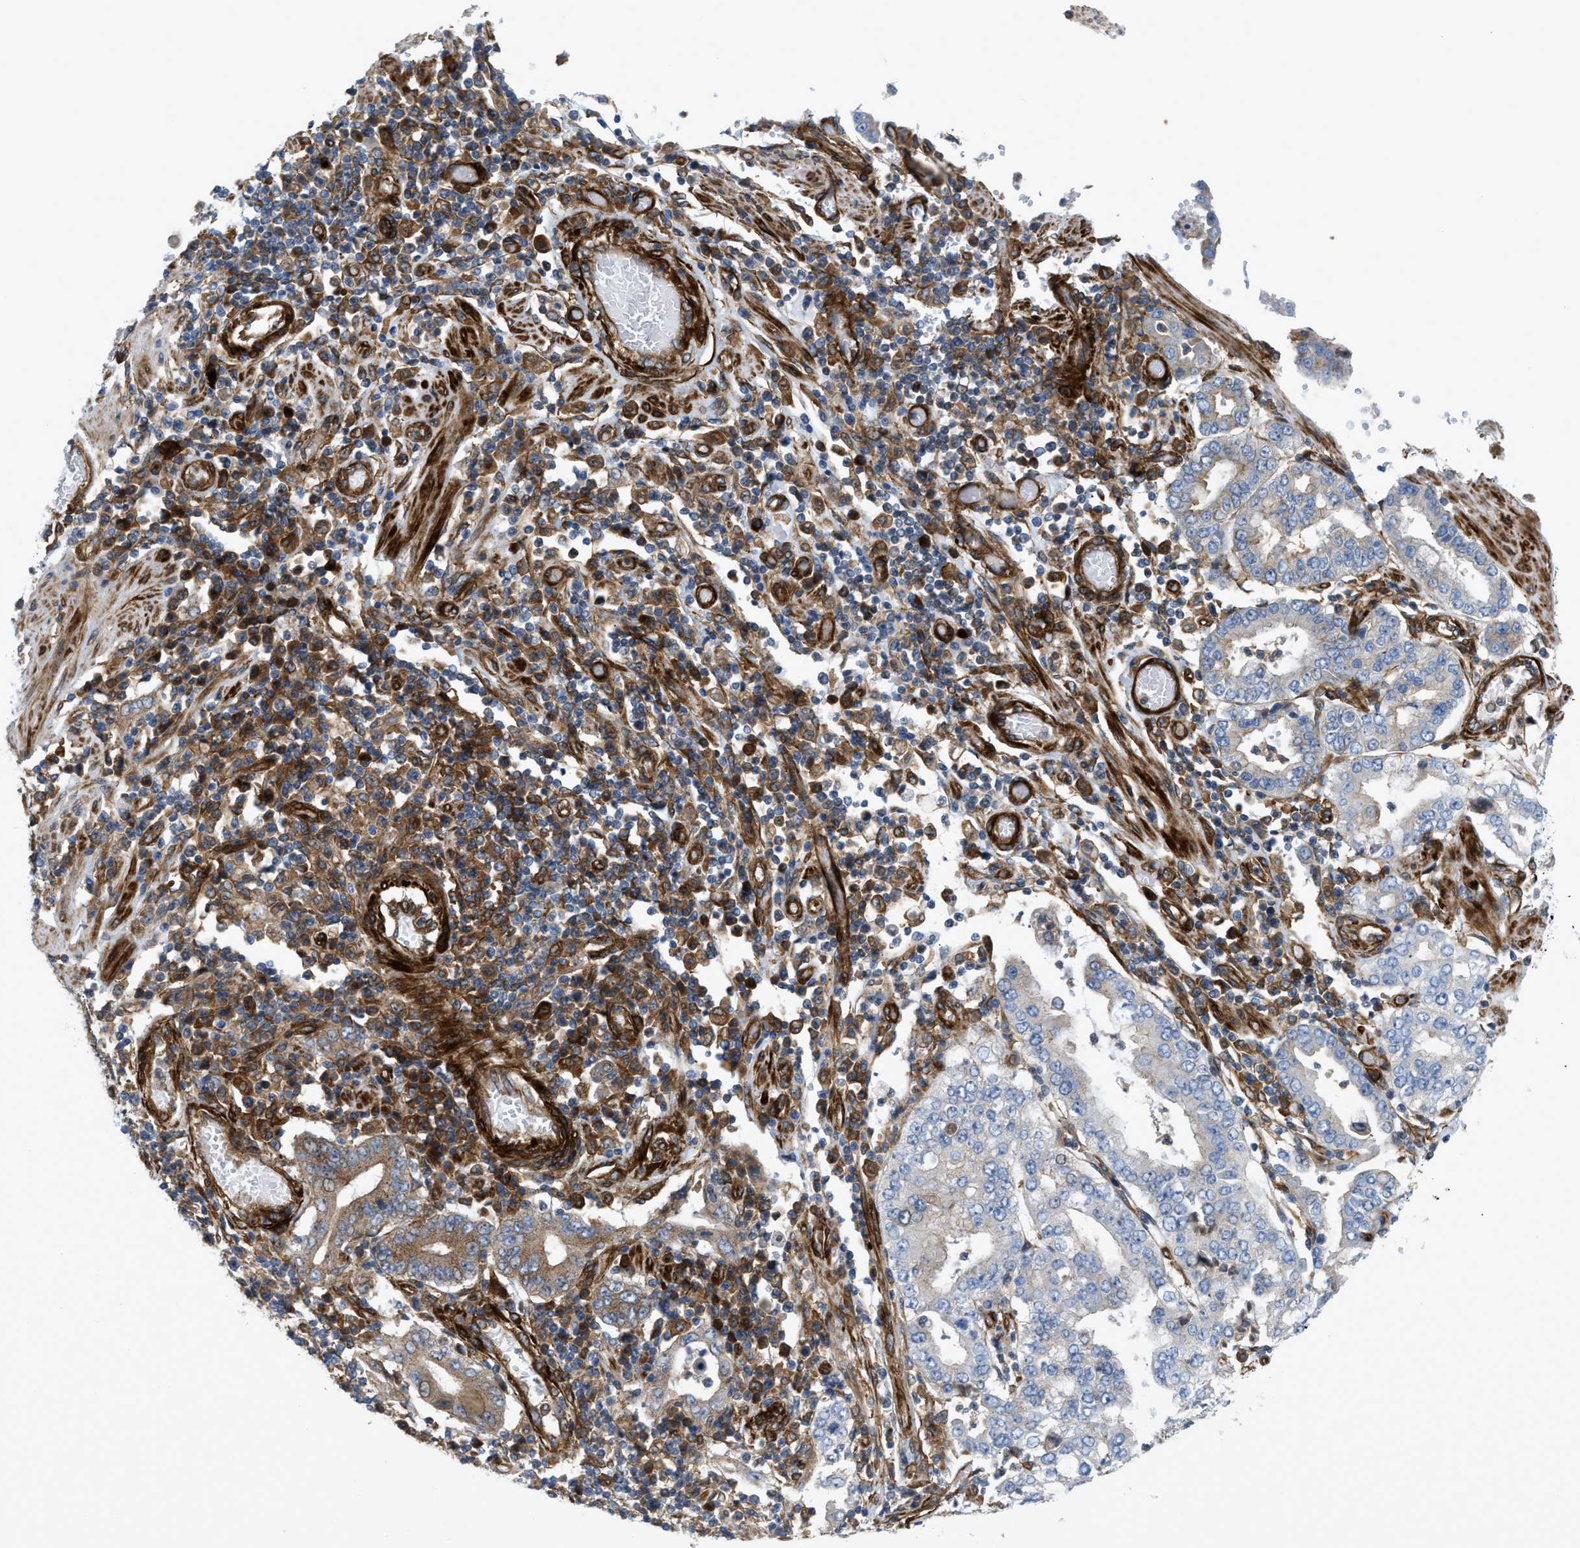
{"staining": {"intensity": "moderate", "quantity": "<25%", "location": "cytoplasmic/membranous"}, "tissue": "stomach cancer", "cell_type": "Tumor cells", "image_type": "cancer", "snomed": [{"axis": "morphology", "description": "Adenocarcinoma, NOS"}, {"axis": "topography", "description": "Stomach"}], "caption": "The histopathology image displays a brown stain indicating the presence of a protein in the cytoplasmic/membranous of tumor cells in stomach cancer (adenocarcinoma). (IHC, brightfield microscopy, high magnification).", "gene": "PICALM", "patient": {"sex": "male", "age": 76}}